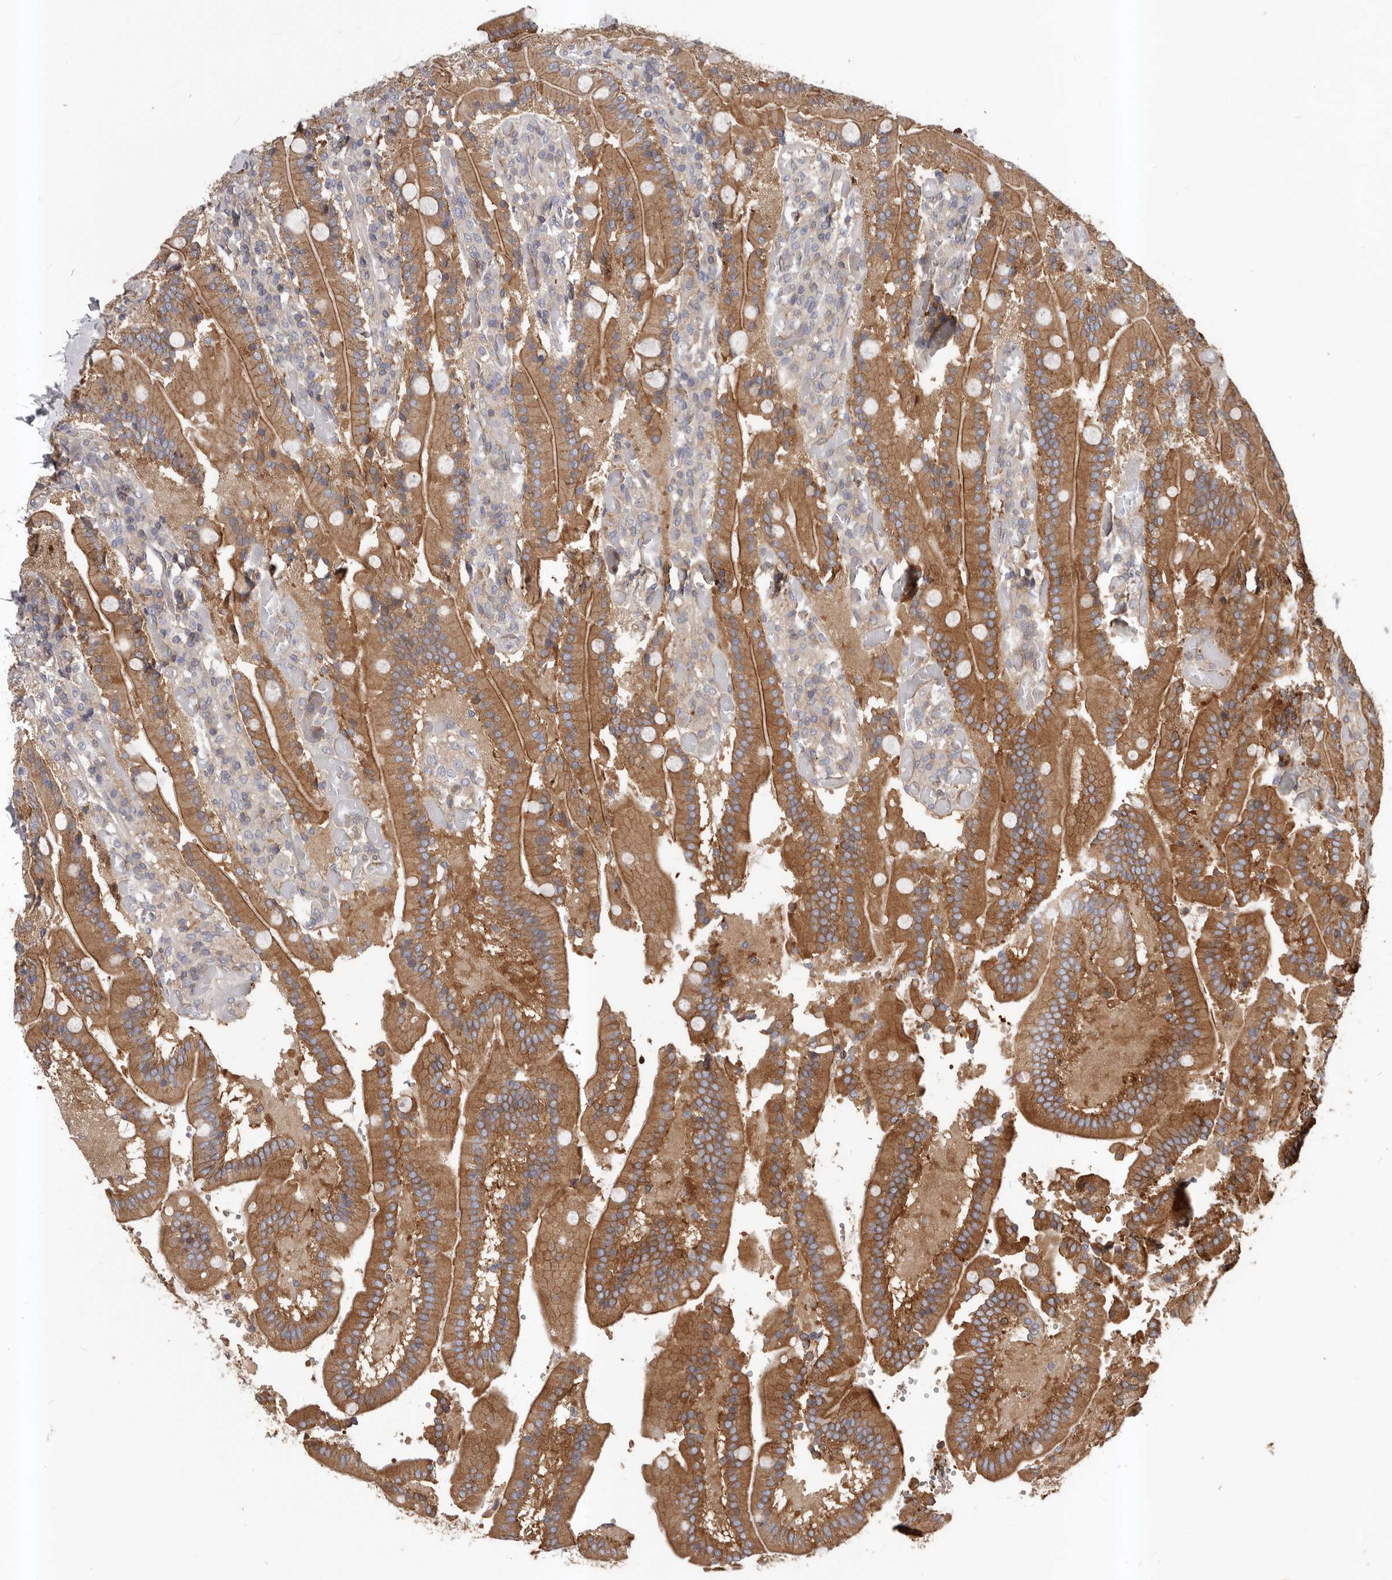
{"staining": {"intensity": "moderate", "quantity": ">75%", "location": "cytoplasmic/membranous"}, "tissue": "duodenum", "cell_type": "Glandular cells", "image_type": "normal", "snomed": [{"axis": "morphology", "description": "Normal tissue, NOS"}, {"axis": "topography", "description": "Duodenum"}], "caption": "A high-resolution photomicrograph shows immunohistochemistry staining of unremarkable duodenum, which displays moderate cytoplasmic/membranous staining in approximately >75% of glandular cells. (Brightfield microscopy of DAB IHC at high magnification).", "gene": "PNRC2", "patient": {"sex": "female", "age": 62}}